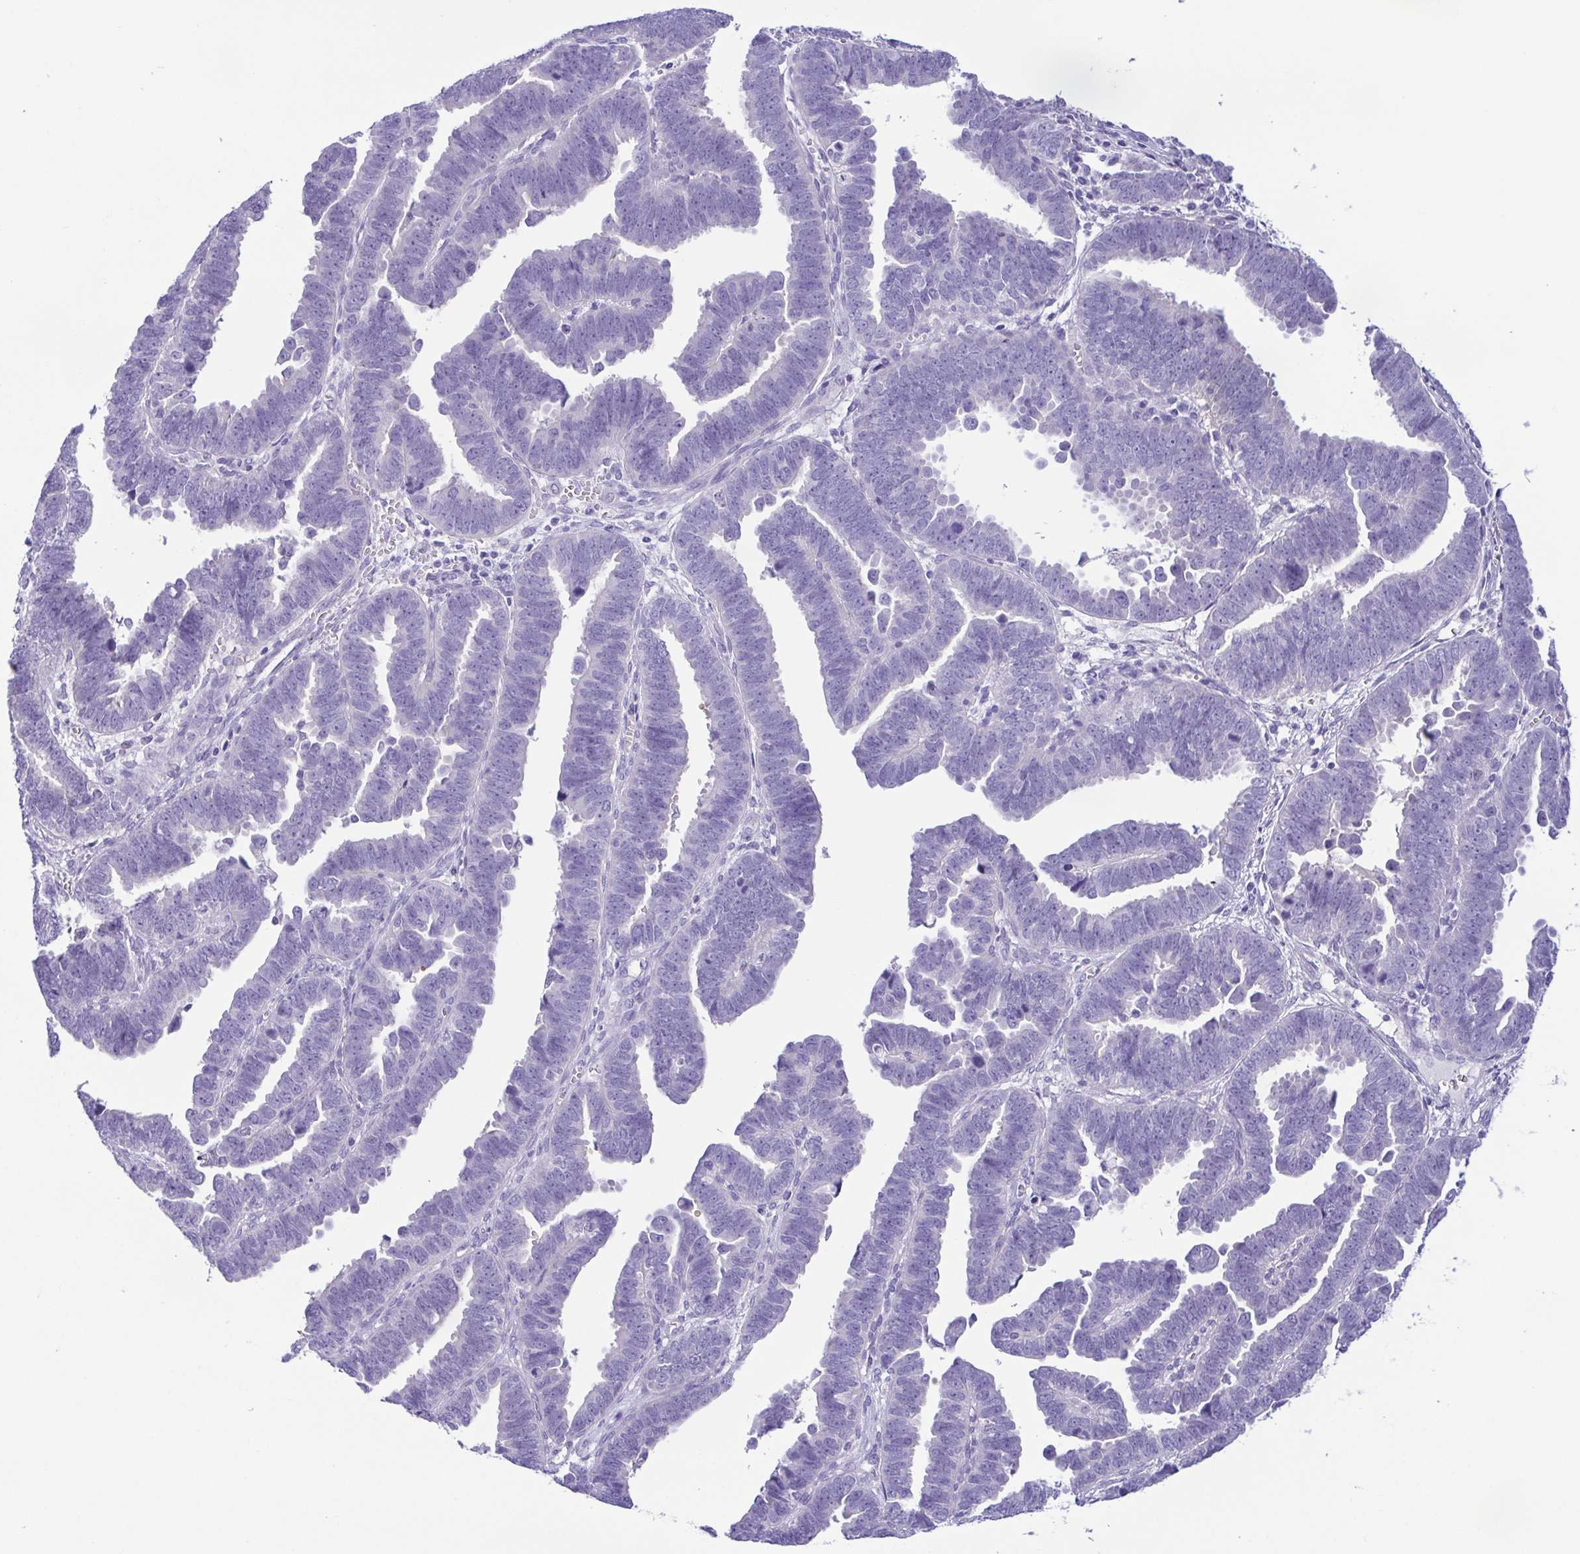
{"staining": {"intensity": "negative", "quantity": "none", "location": "none"}, "tissue": "endometrial cancer", "cell_type": "Tumor cells", "image_type": "cancer", "snomed": [{"axis": "morphology", "description": "Adenocarcinoma, NOS"}, {"axis": "topography", "description": "Endometrium"}], "caption": "Endometrial cancer stained for a protein using immunohistochemistry (IHC) shows no expression tumor cells.", "gene": "EPB42", "patient": {"sex": "female", "age": 75}}